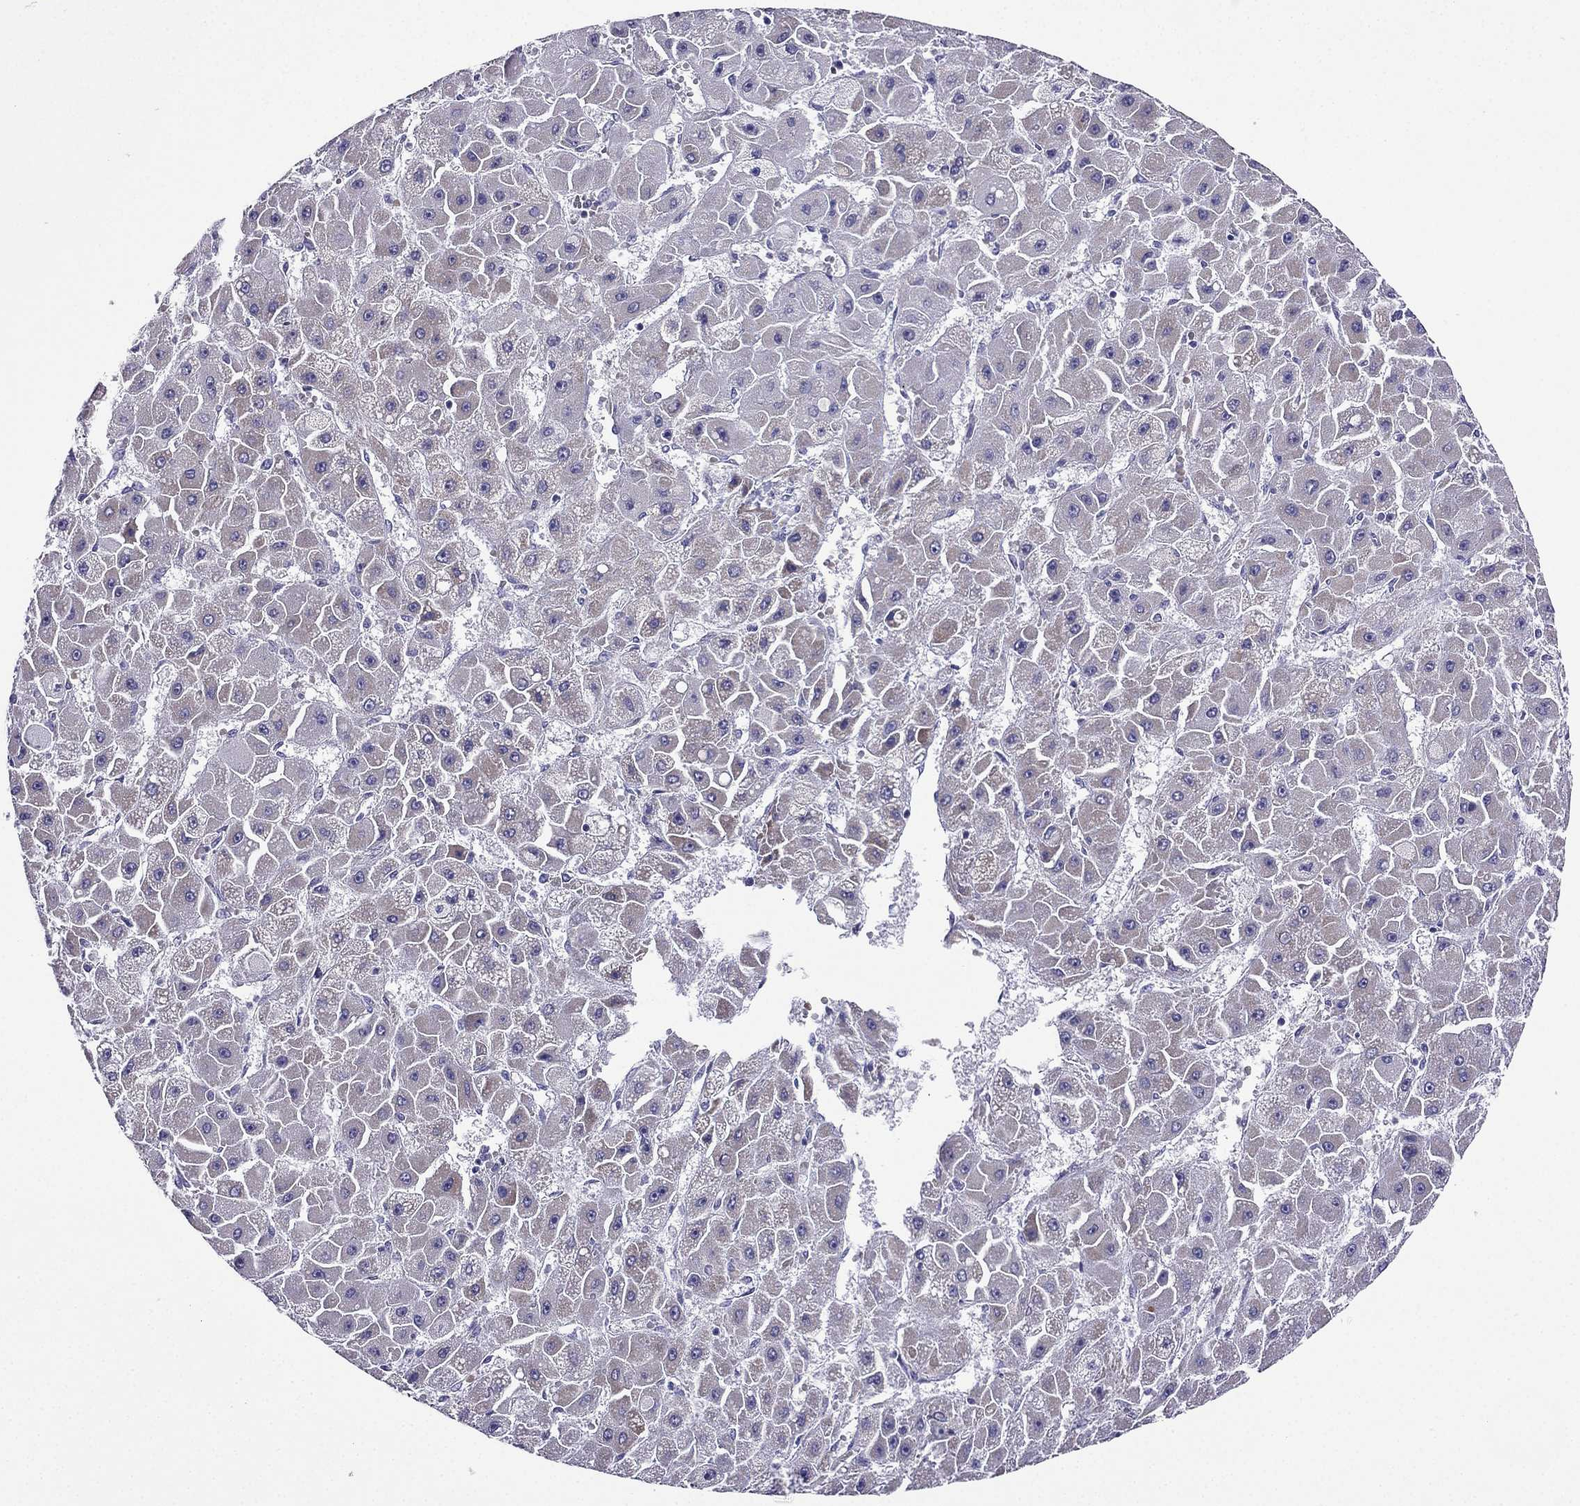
{"staining": {"intensity": "moderate", "quantity": "<25%", "location": "cytoplasmic/membranous"}, "tissue": "liver cancer", "cell_type": "Tumor cells", "image_type": "cancer", "snomed": [{"axis": "morphology", "description": "Carcinoma, Hepatocellular, NOS"}, {"axis": "topography", "description": "Liver"}], "caption": "Liver cancer tissue demonstrates moderate cytoplasmic/membranous expression in approximately <25% of tumor cells, visualized by immunohistochemistry.", "gene": "KIF5A", "patient": {"sex": "female", "age": 25}}